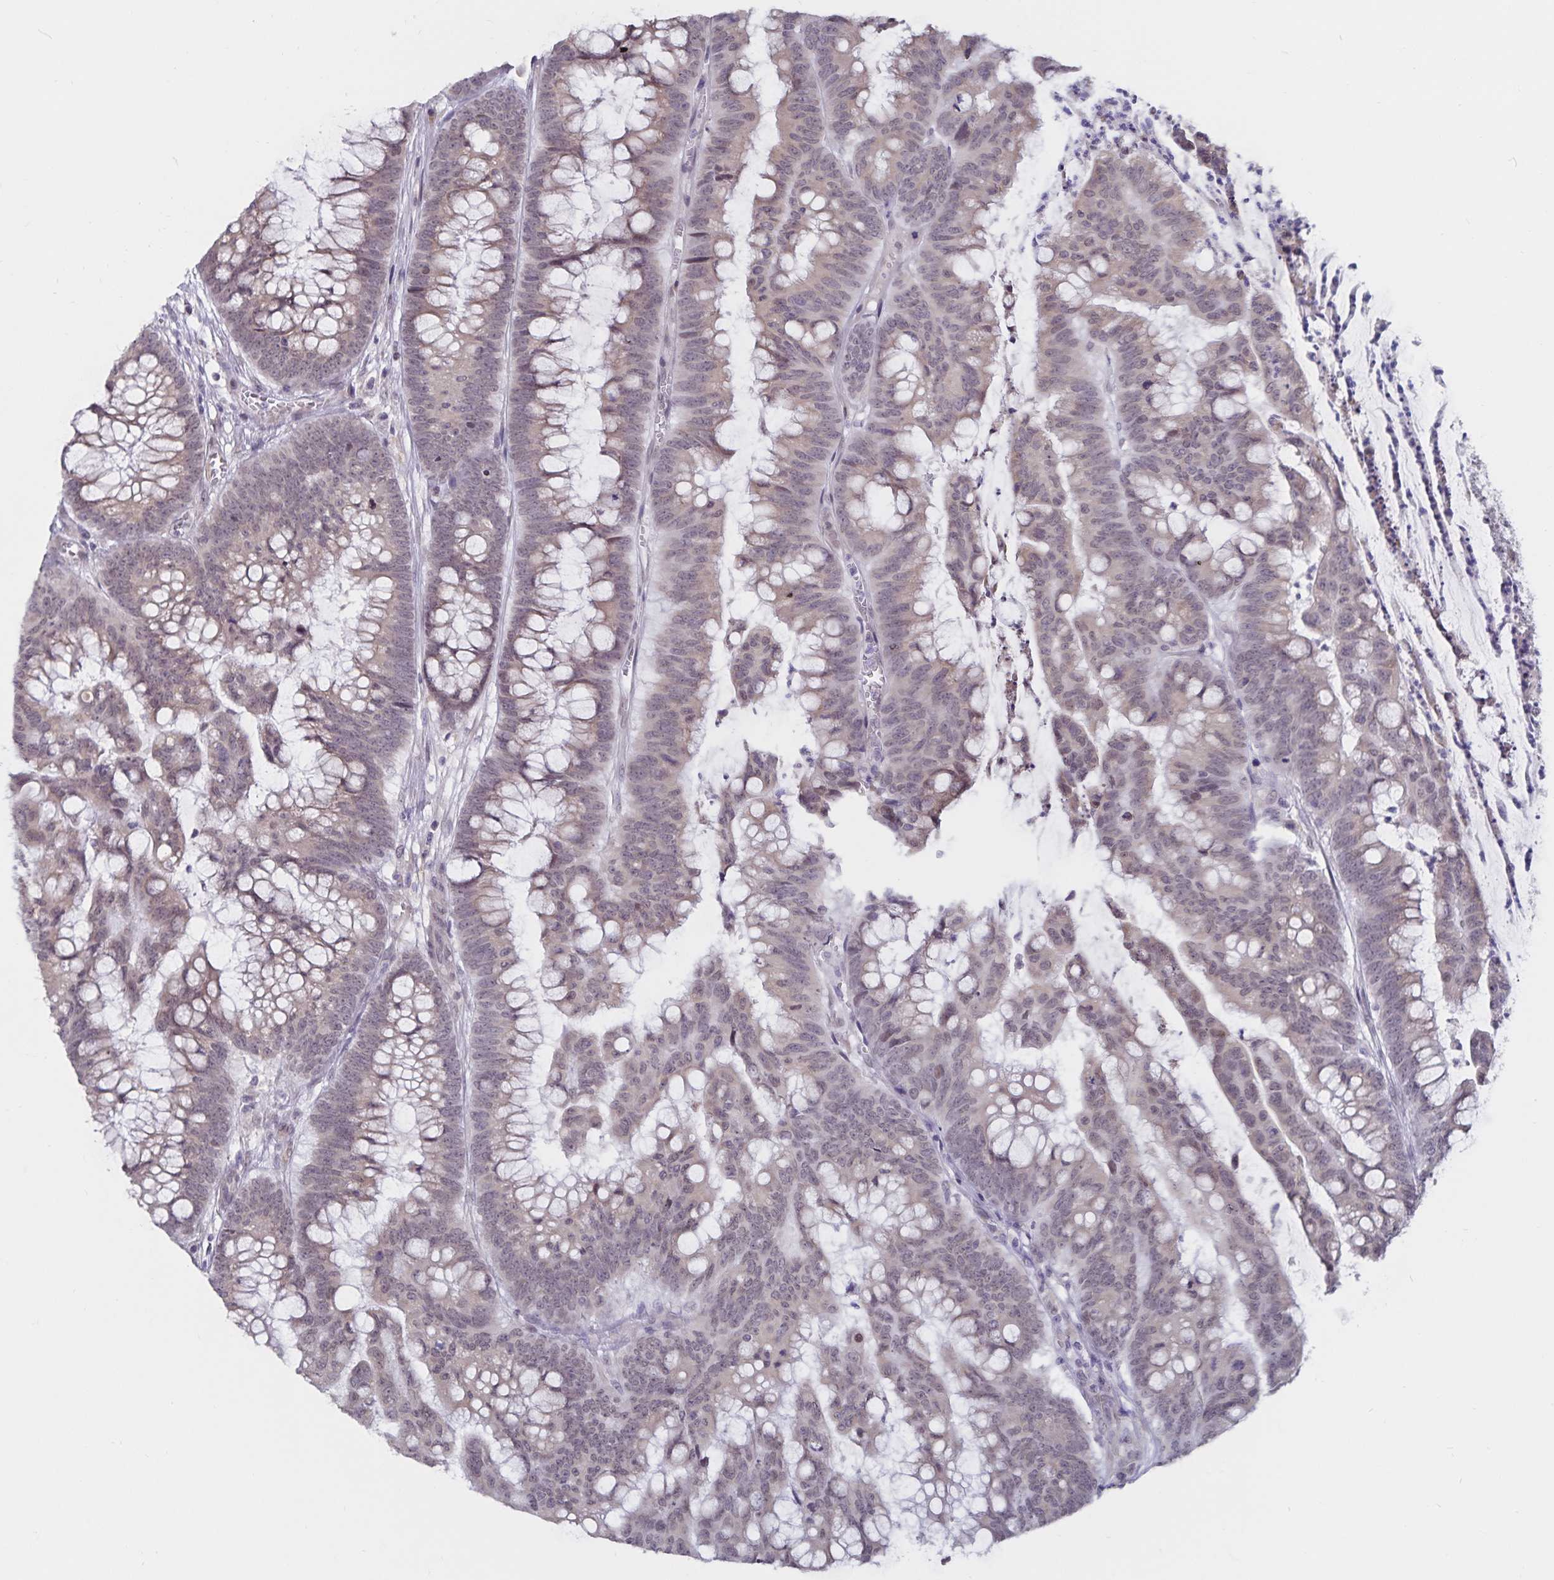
{"staining": {"intensity": "weak", "quantity": ">75%", "location": "cytoplasmic/membranous"}, "tissue": "colorectal cancer", "cell_type": "Tumor cells", "image_type": "cancer", "snomed": [{"axis": "morphology", "description": "Adenocarcinoma, NOS"}, {"axis": "topography", "description": "Colon"}], "caption": "The immunohistochemical stain highlights weak cytoplasmic/membranous staining in tumor cells of colorectal cancer (adenocarcinoma) tissue. (DAB (3,3'-diaminobenzidine) IHC, brown staining for protein, blue staining for nuclei).", "gene": "ATP2A2", "patient": {"sex": "male", "age": 62}}